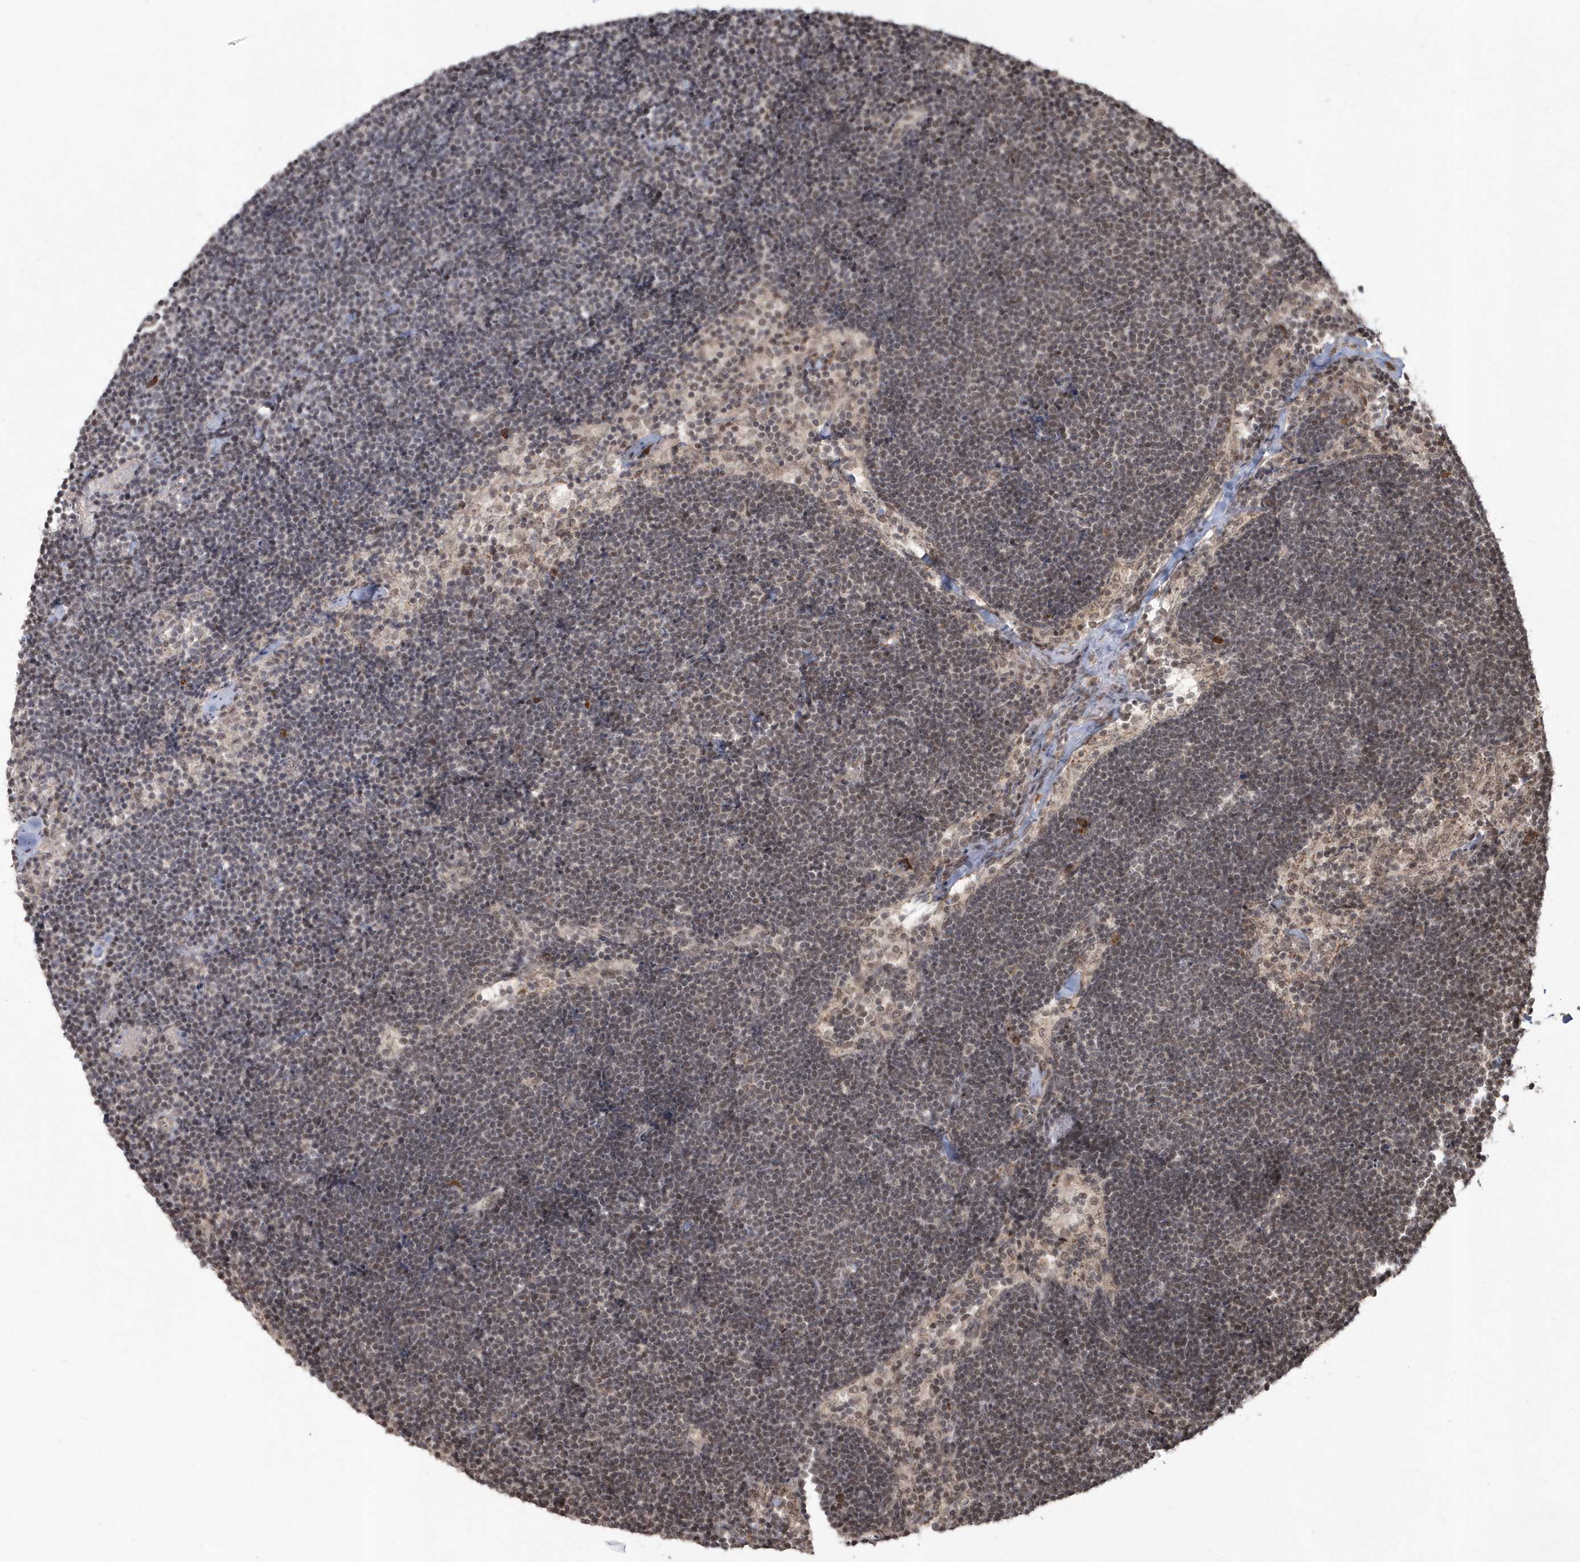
{"staining": {"intensity": "weak", "quantity": "<25%", "location": "cytoplasmic/membranous"}, "tissue": "lymph node", "cell_type": "Germinal center cells", "image_type": "normal", "snomed": [{"axis": "morphology", "description": "Normal tissue, NOS"}, {"axis": "topography", "description": "Lymph node"}], "caption": "The micrograph exhibits no significant expression in germinal center cells of lymph node.", "gene": "EPB41L4A", "patient": {"sex": "male", "age": 63}}